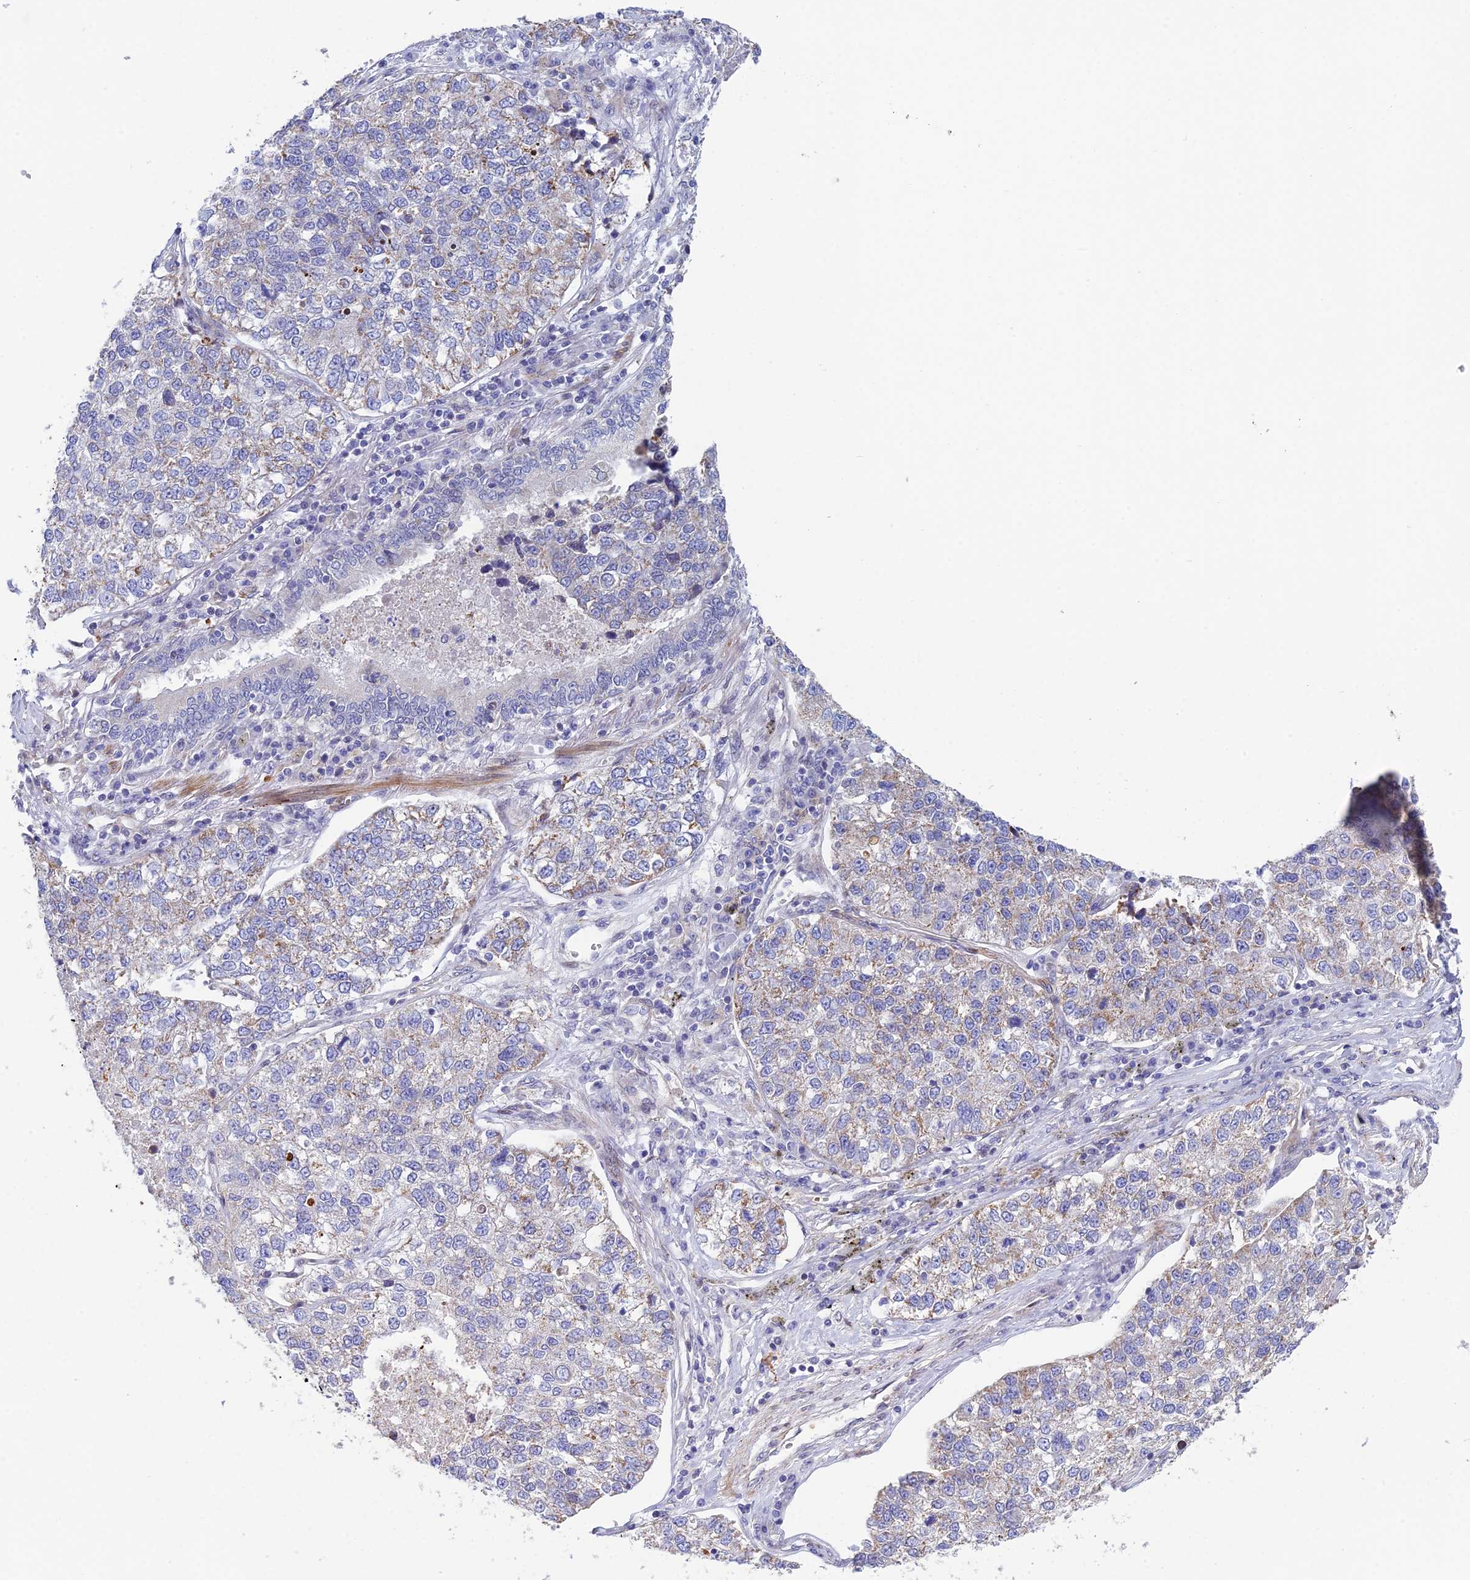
{"staining": {"intensity": "weak", "quantity": "25%-75%", "location": "cytoplasmic/membranous"}, "tissue": "lung cancer", "cell_type": "Tumor cells", "image_type": "cancer", "snomed": [{"axis": "morphology", "description": "Adenocarcinoma, NOS"}, {"axis": "topography", "description": "Lung"}], "caption": "Tumor cells reveal weak cytoplasmic/membranous expression in approximately 25%-75% of cells in lung adenocarcinoma. The protein of interest is shown in brown color, while the nuclei are stained blue.", "gene": "CSPG4", "patient": {"sex": "male", "age": 49}}